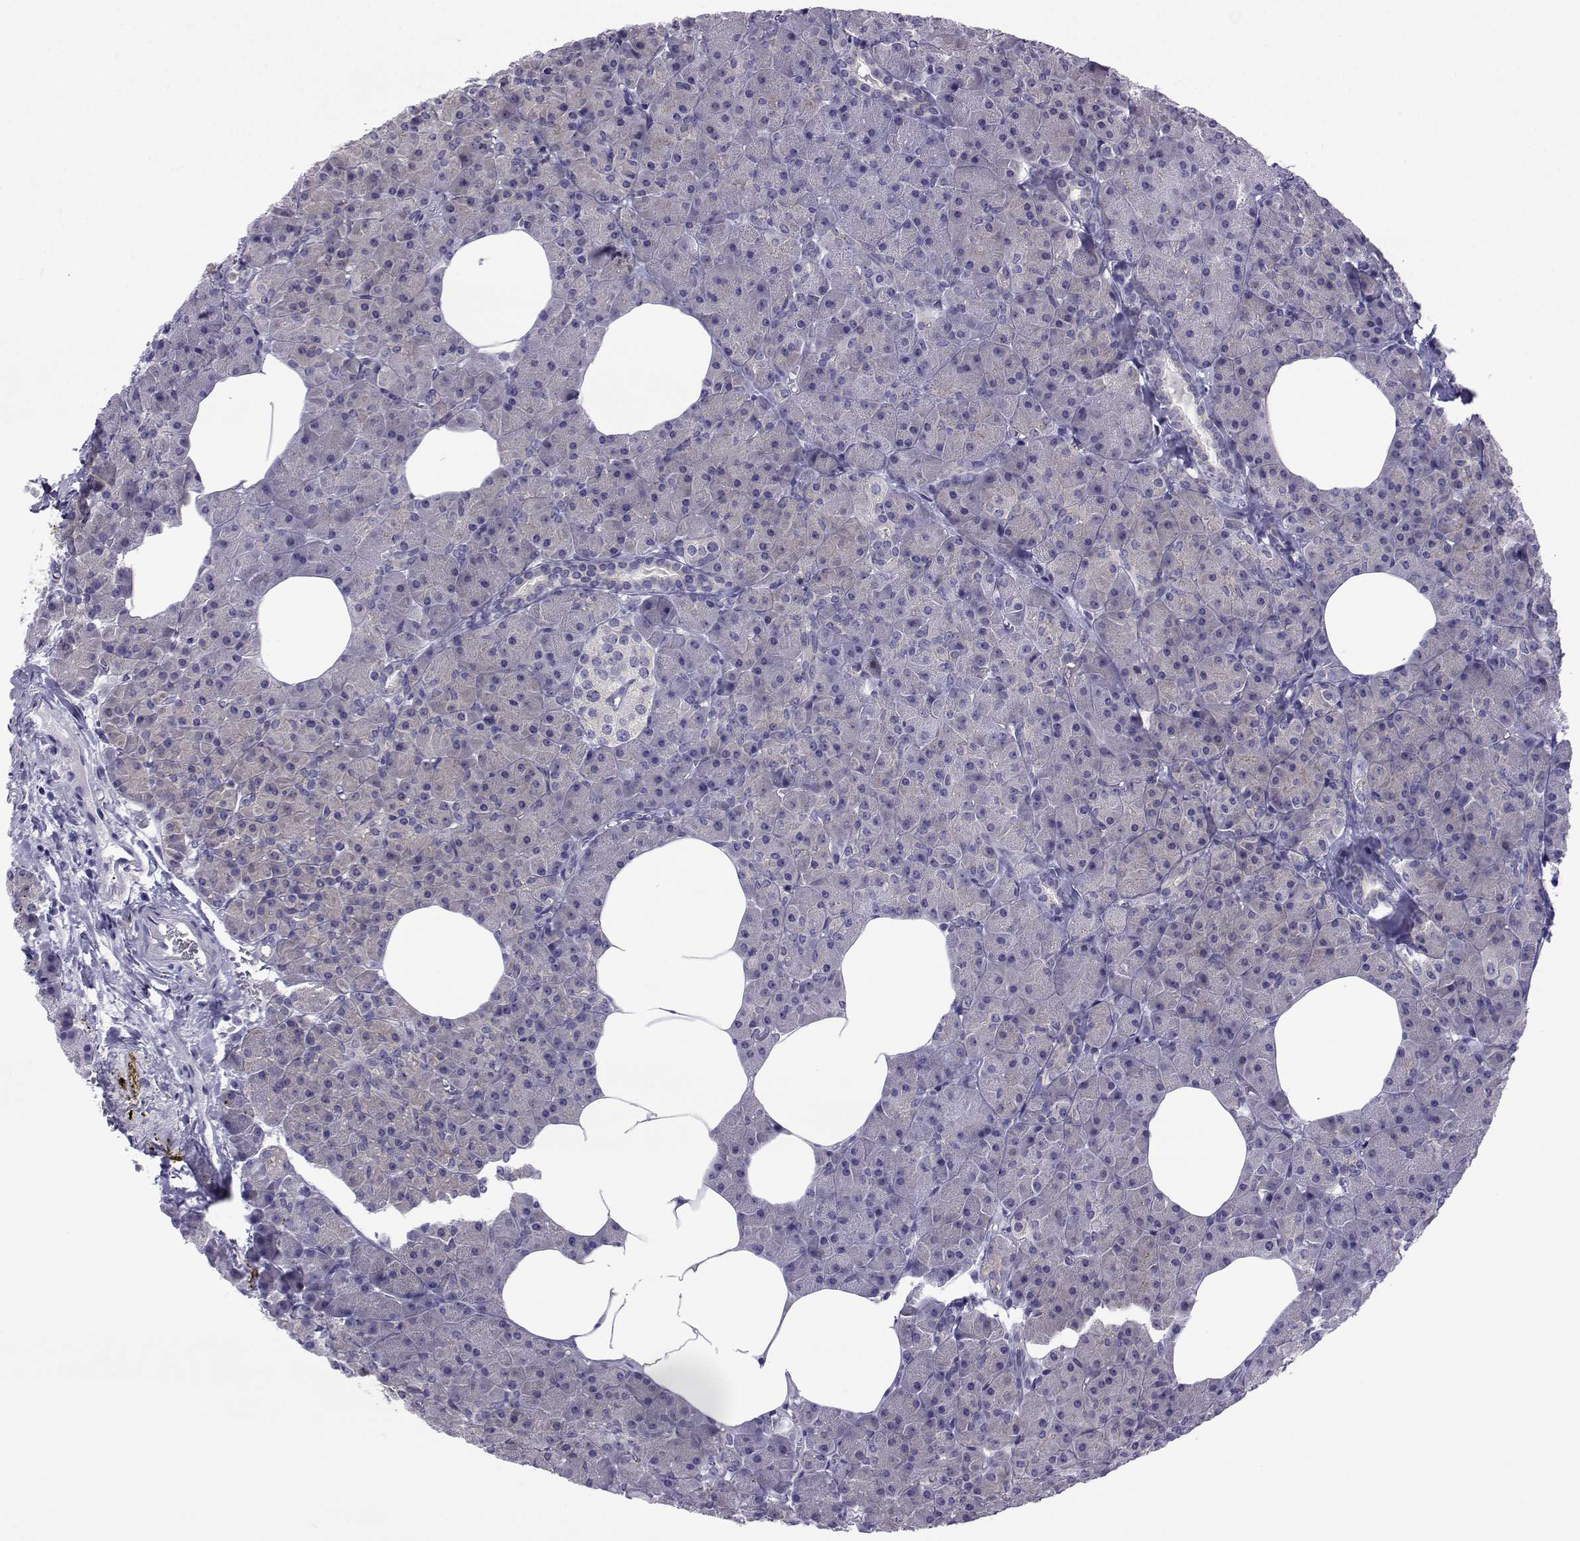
{"staining": {"intensity": "negative", "quantity": "none", "location": "none"}, "tissue": "pancreas", "cell_type": "Exocrine glandular cells", "image_type": "normal", "snomed": [{"axis": "morphology", "description": "Normal tissue, NOS"}, {"axis": "topography", "description": "Pancreas"}], "caption": "This is an immunohistochemistry (IHC) image of unremarkable human pancreas. There is no positivity in exocrine glandular cells.", "gene": "COL22A1", "patient": {"sex": "female", "age": 45}}